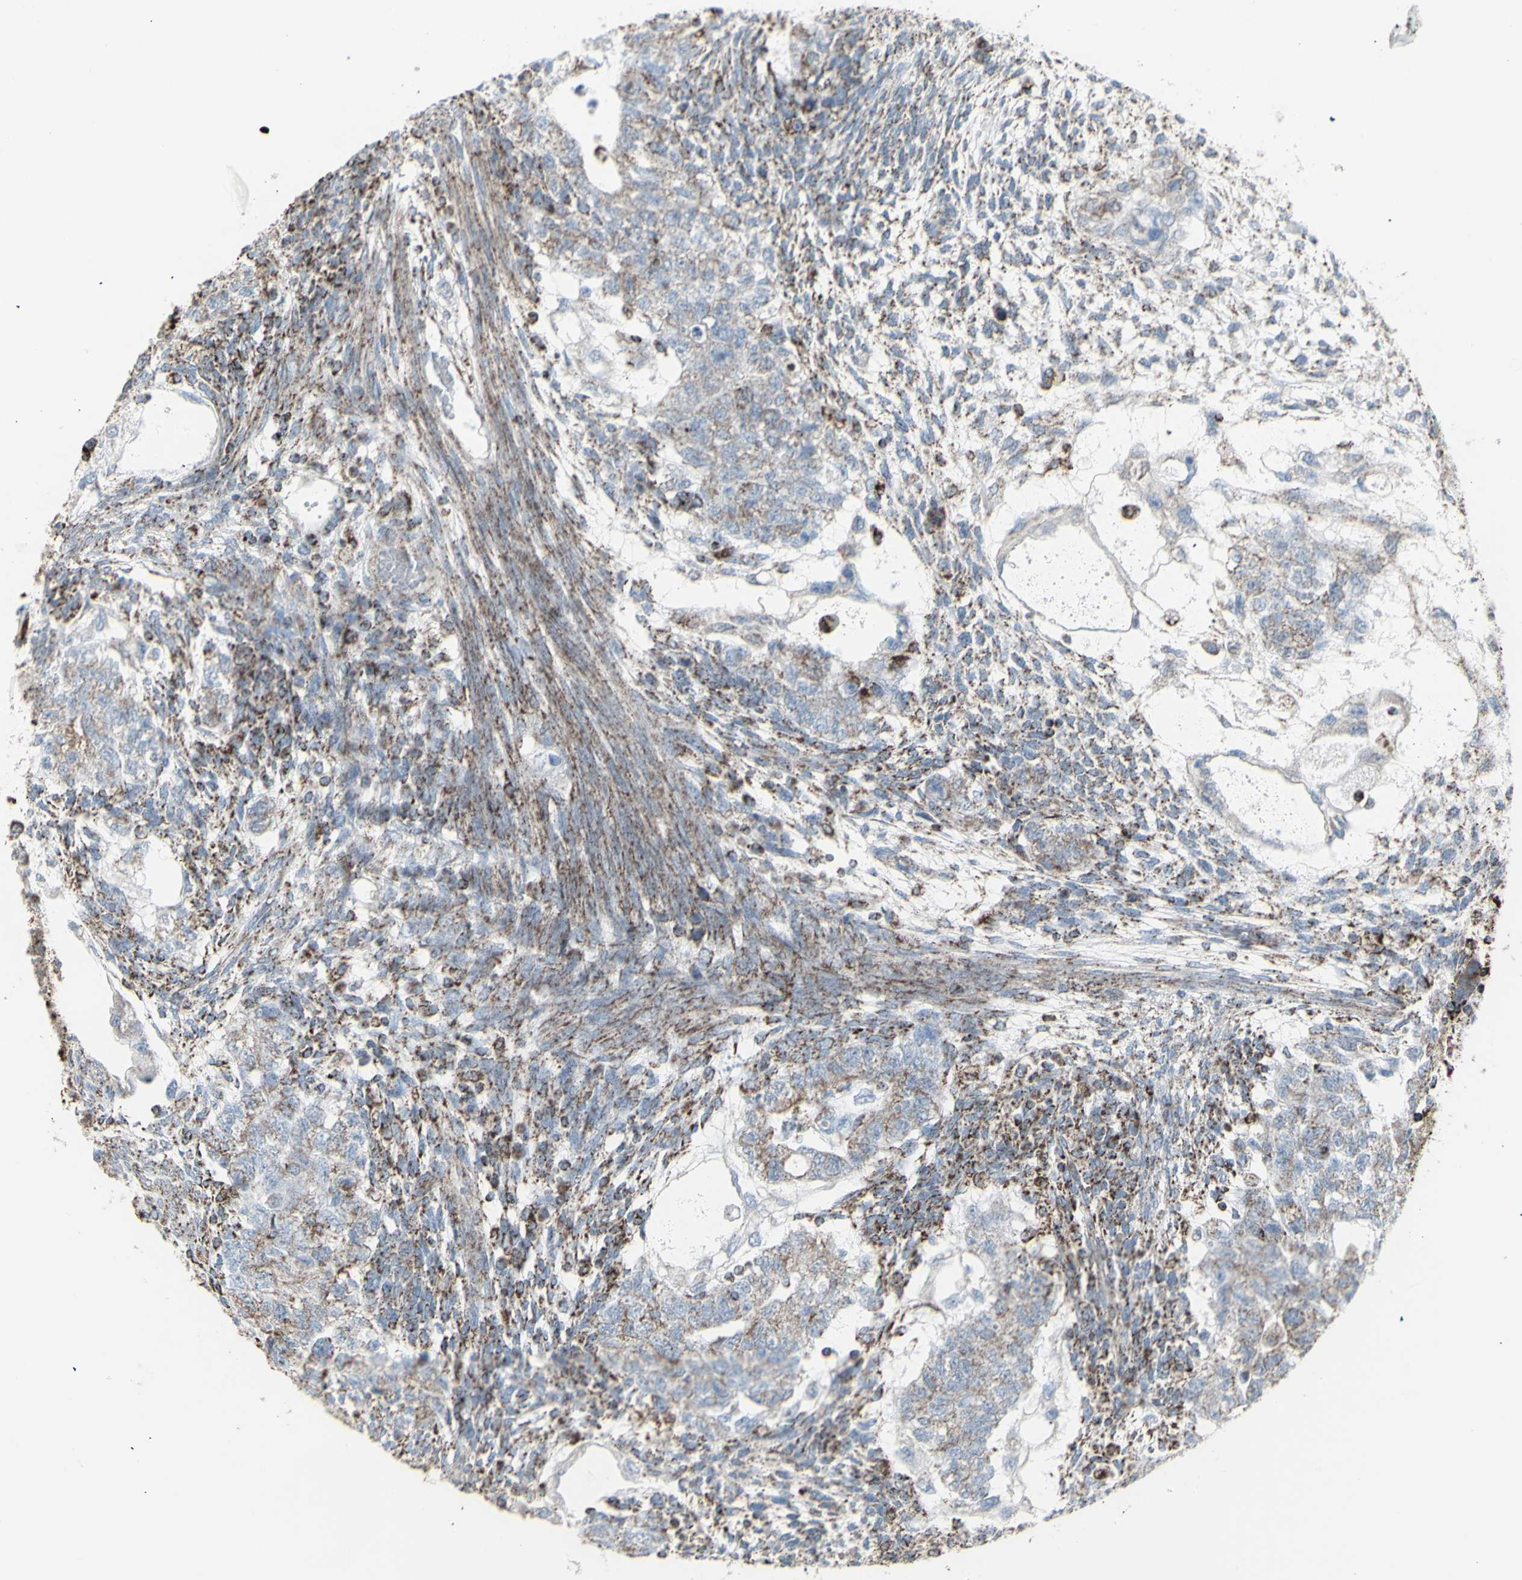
{"staining": {"intensity": "weak", "quantity": ">75%", "location": "cytoplasmic/membranous"}, "tissue": "testis cancer", "cell_type": "Tumor cells", "image_type": "cancer", "snomed": [{"axis": "morphology", "description": "Normal tissue, NOS"}, {"axis": "morphology", "description": "Carcinoma, Embryonal, NOS"}, {"axis": "topography", "description": "Testis"}], "caption": "There is low levels of weak cytoplasmic/membranous staining in tumor cells of testis embryonal carcinoma, as demonstrated by immunohistochemical staining (brown color).", "gene": "PLGRKT", "patient": {"sex": "male", "age": 36}}